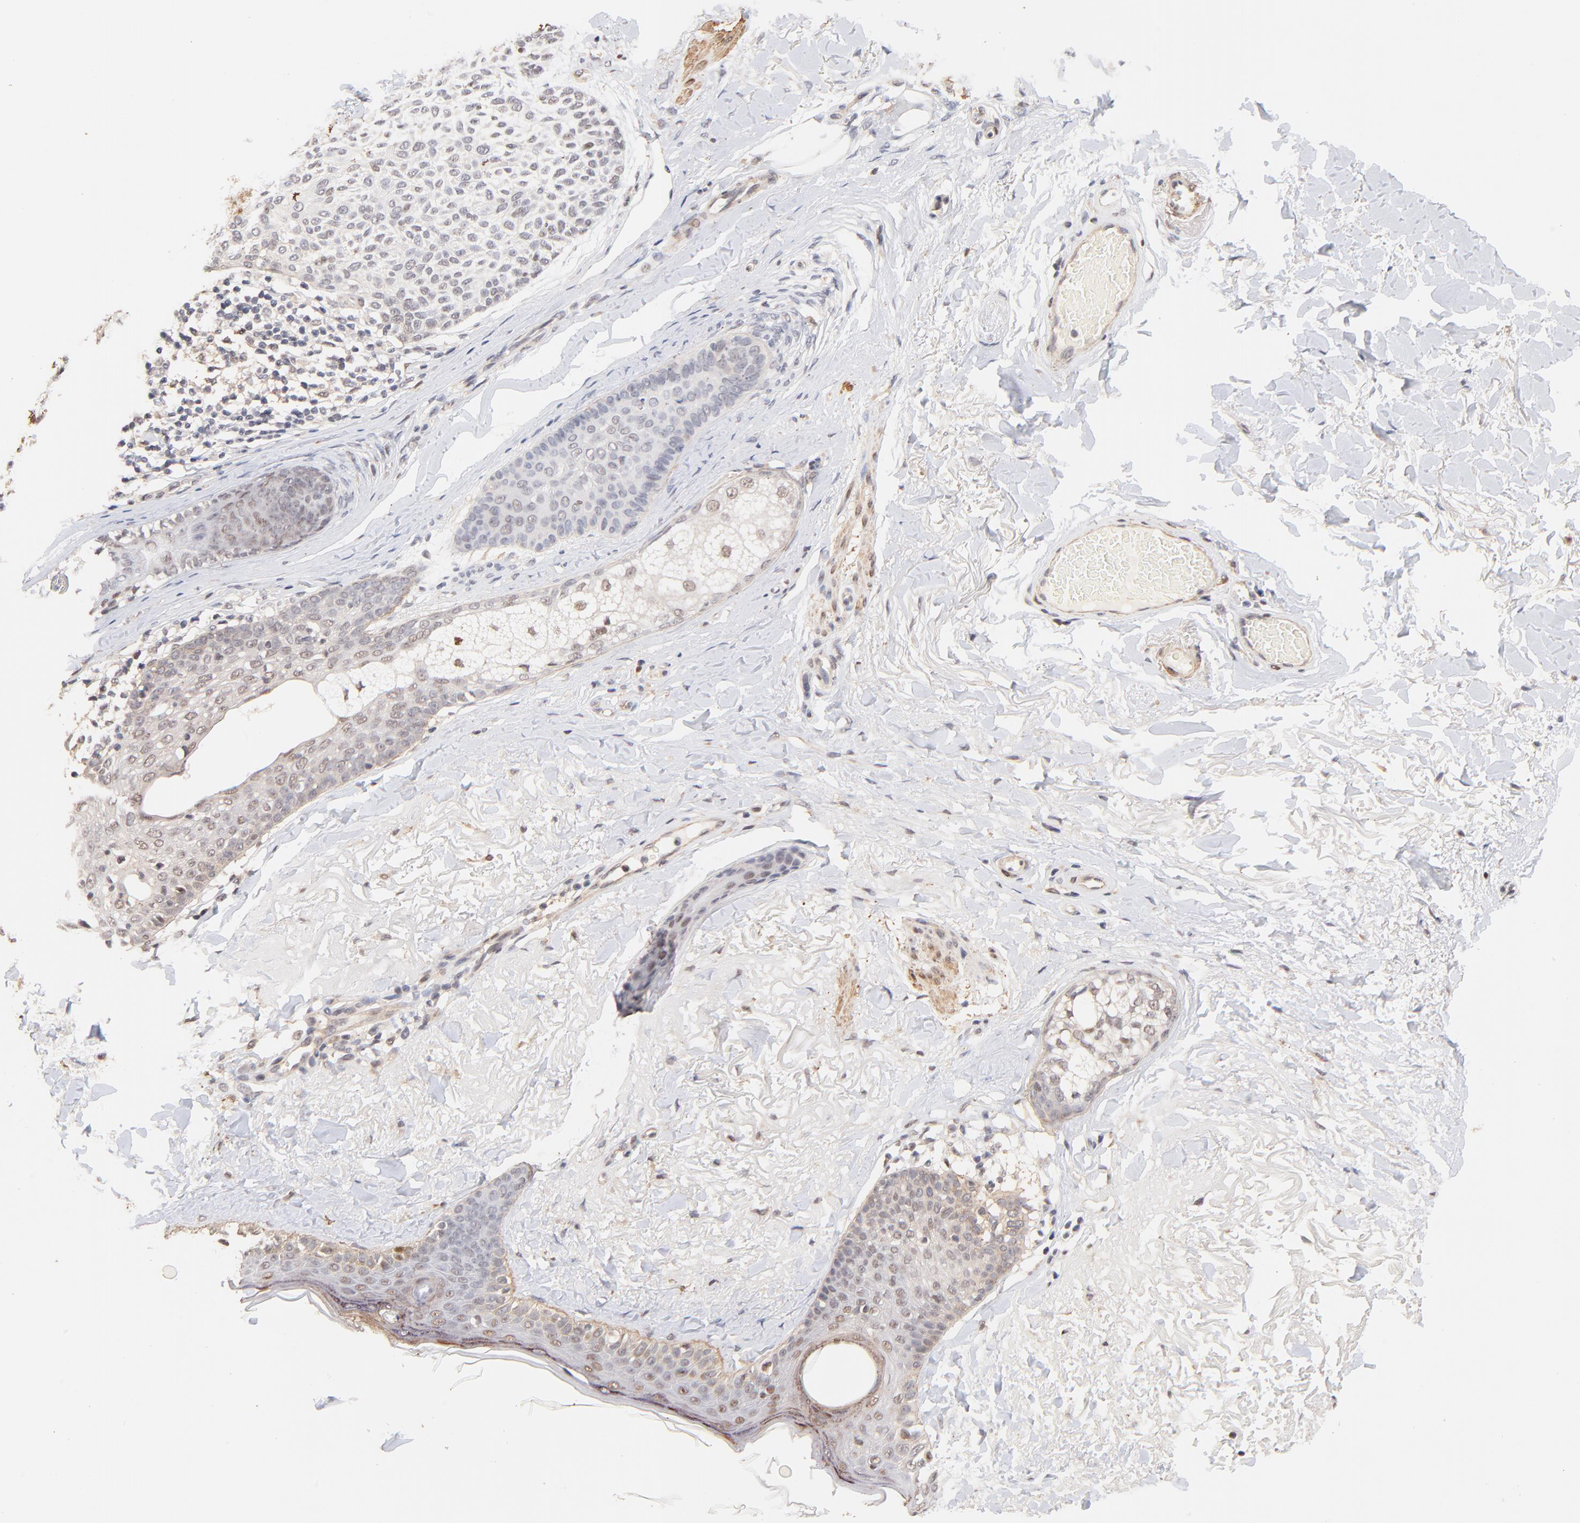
{"staining": {"intensity": "negative", "quantity": "none", "location": "none"}, "tissue": "skin cancer", "cell_type": "Tumor cells", "image_type": "cancer", "snomed": [{"axis": "morphology", "description": "Normal tissue, NOS"}, {"axis": "morphology", "description": "Basal cell carcinoma"}, {"axis": "topography", "description": "Skin"}], "caption": "The image displays no staining of tumor cells in skin basal cell carcinoma.", "gene": "ZFP92", "patient": {"sex": "female", "age": 70}}